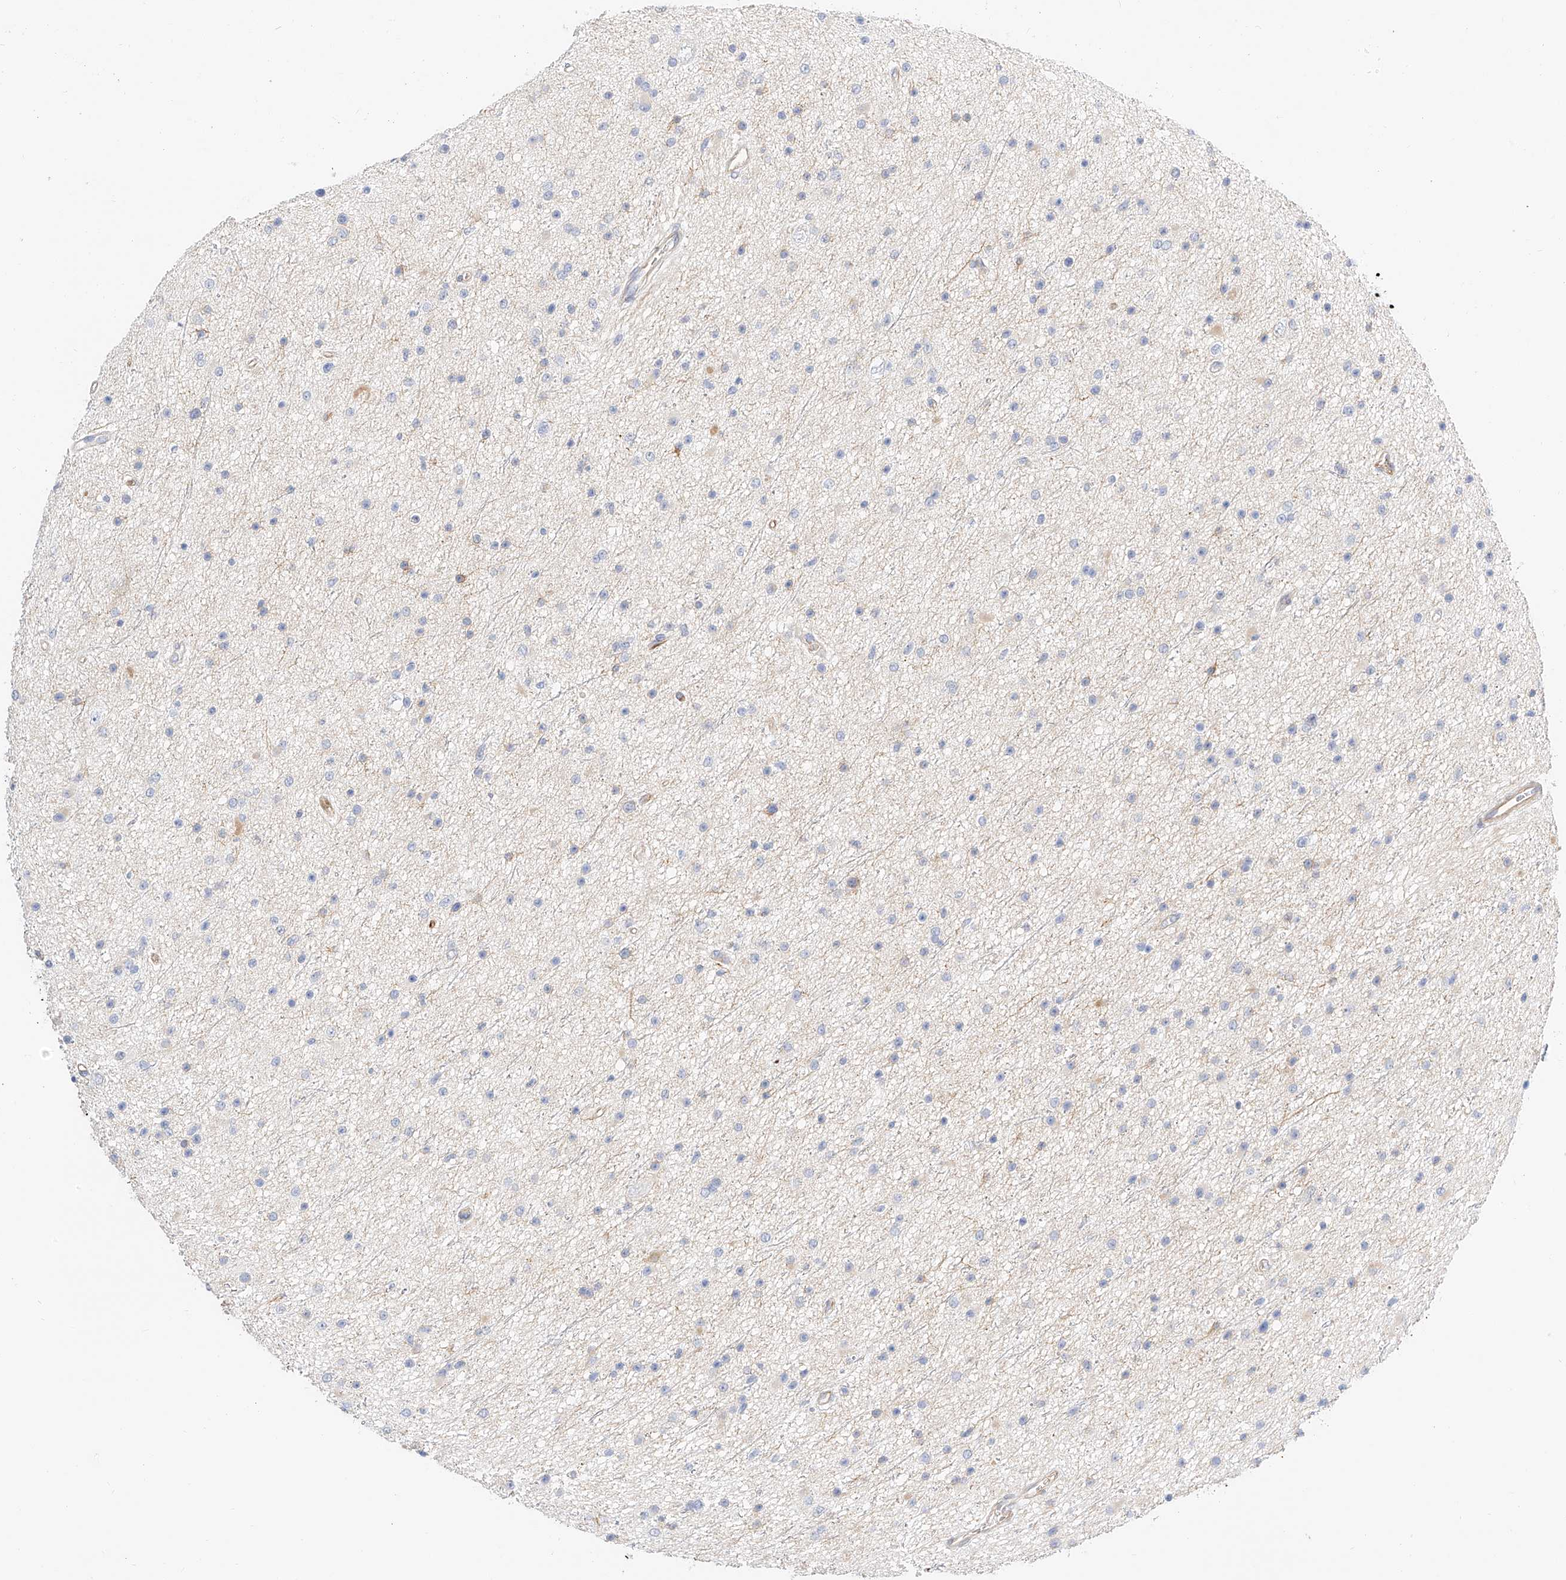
{"staining": {"intensity": "negative", "quantity": "none", "location": "none"}, "tissue": "glioma", "cell_type": "Tumor cells", "image_type": "cancer", "snomed": [{"axis": "morphology", "description": "Glioma, malignant, Low grade"}, {"axis": "topography", "description": "Cerebral cortex"}], "caption": "Glioma was stained to show a protein in brown. There is no significant expression in tumor cells. (DAB immunohistochemistry with hematoxylin counter stain).", "gene": "CDCP2", "patient": {"sex": "female", "age": 39}}